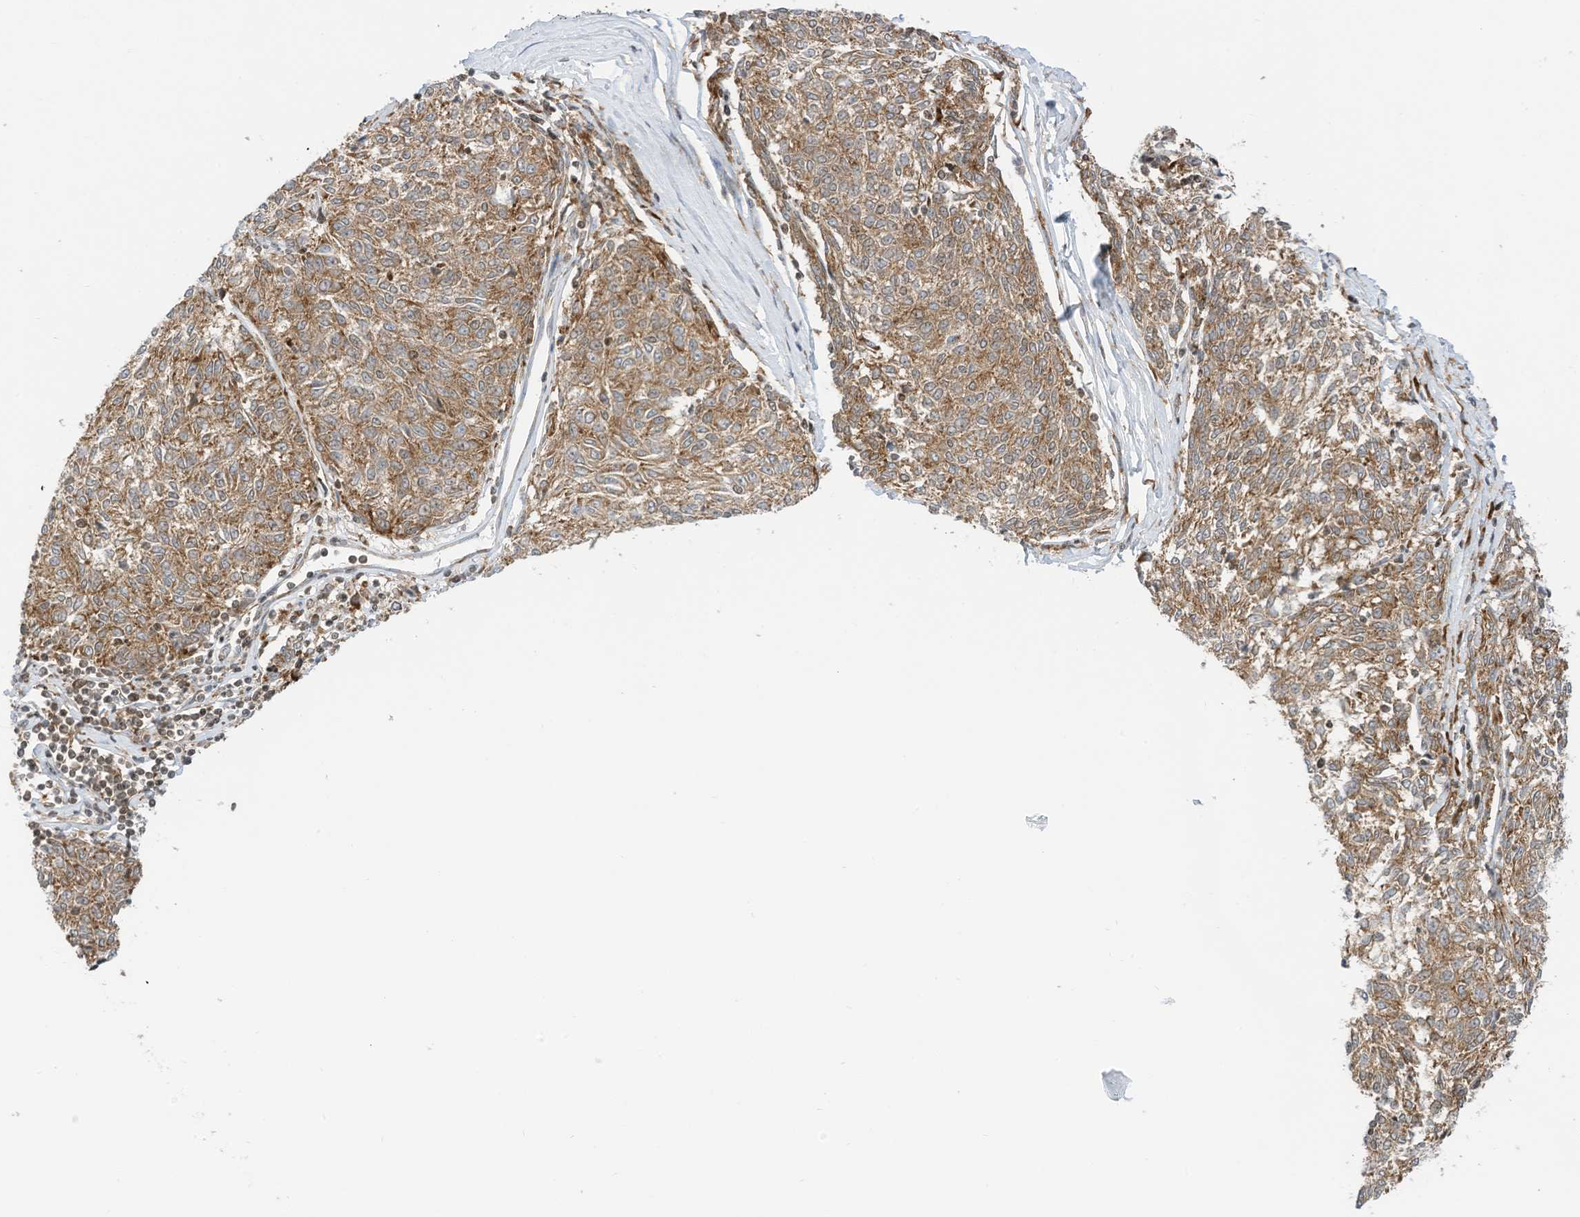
{"staining": {"intensity": "moderate", "quantity": ">75%", "location": "cytoplasmic/membranous"}, "tissue": "melanoma", "cell_type": "Tumor cells", "image_type": "cancer", "snomed": [{"axis": "morphology", "description": "Malignant melanoma, NOS"}, {"axis": "topography", "description": "Skin"}], "caption": "This histopathology image reveals malignant melanoma stained with immunohistochemistry (IHC) to label a protein in brown. The cytoplasmic/membranous of tumor cells show moderate positivity for the protein. Nuclei are counter-stained blue.", "gene": "EDF1", "patient": {"sex": "female", "age": 72}}